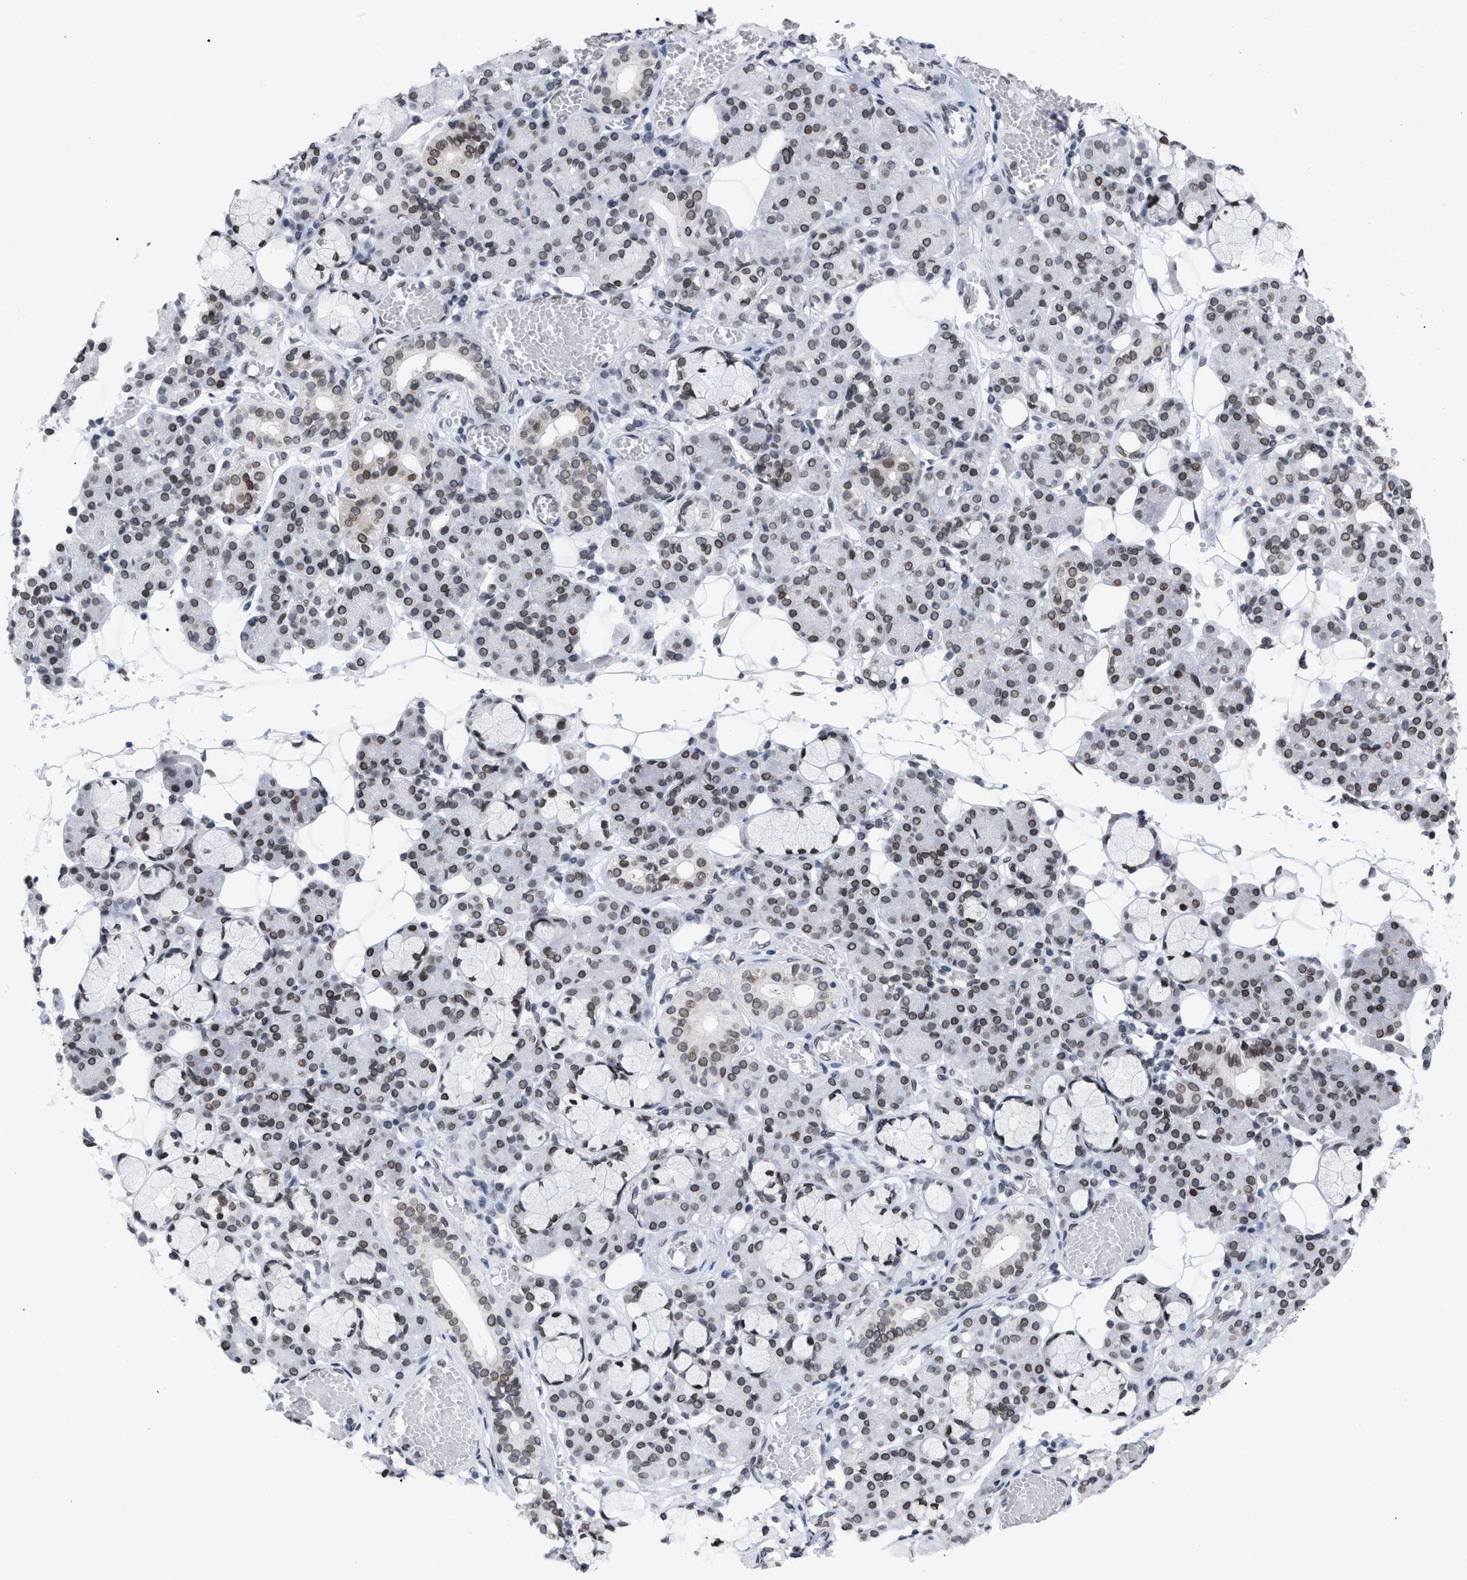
{"staining": {"intensity": "moderate", "quantity": ">75%", "location": "cytoplasmic/membranous,nuclear"}, "tissue": "salivary gland", "cell_type": "Glandular cells", "image_type": "normal", "snomed": [{"axis": "morphology", "description": "Normal tissue, NOS"}, {"axis": "topography", "description": "Salivary gland"}], "caption": "DAB (3,3'-diaminobenzidine) immunohistochemical staining of benign salivary gland exhibits moderate cytoplasmic/membranous,nuclear protein positivity in approximately >75% of glandular cells.", "gene": "TPR", "patient": {"sex": "male", "age": 63}}